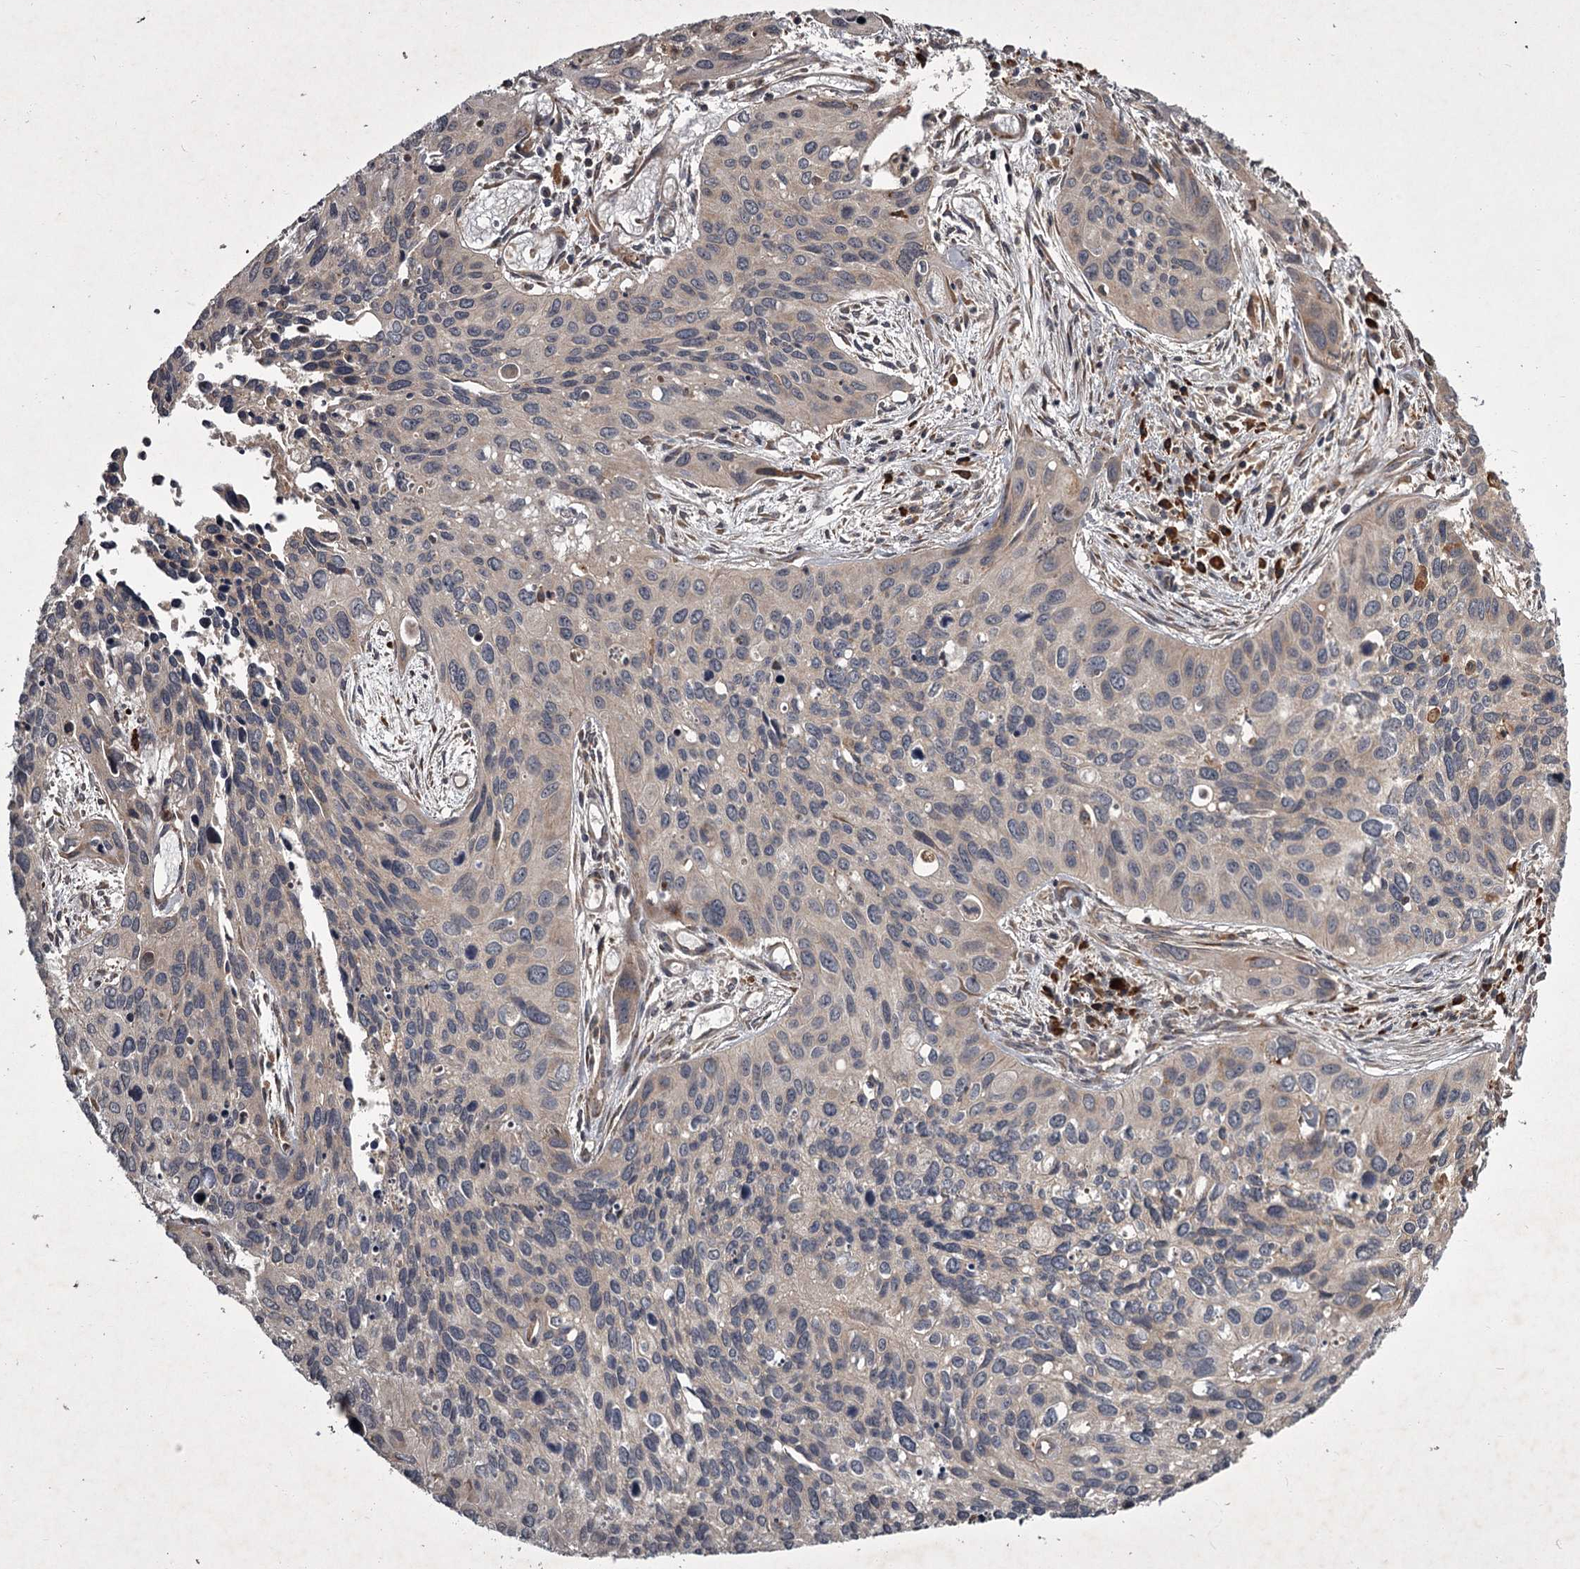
{"staining": {"intensity": "weak", "quantity": "<25%", "location": "cytoplasmic/membranous"}, "tissue": "cervical cancer", "cell_type": "Tumor cells", "image_type": "cancer", "snomed": [{"axis": "morphology", "description": "Squamous cell carcinoma, NOS"}, {"axis": "topography", "description": "Cervix"}], "caption": "Histopathology image shows no protein expression in tumor cells of cervical cancer (squamous cell carcinoma) tissue. Nuclei are stained in blue.", "gene": "UNC93B1", "patient": {"sex": "female", "age": 55}}